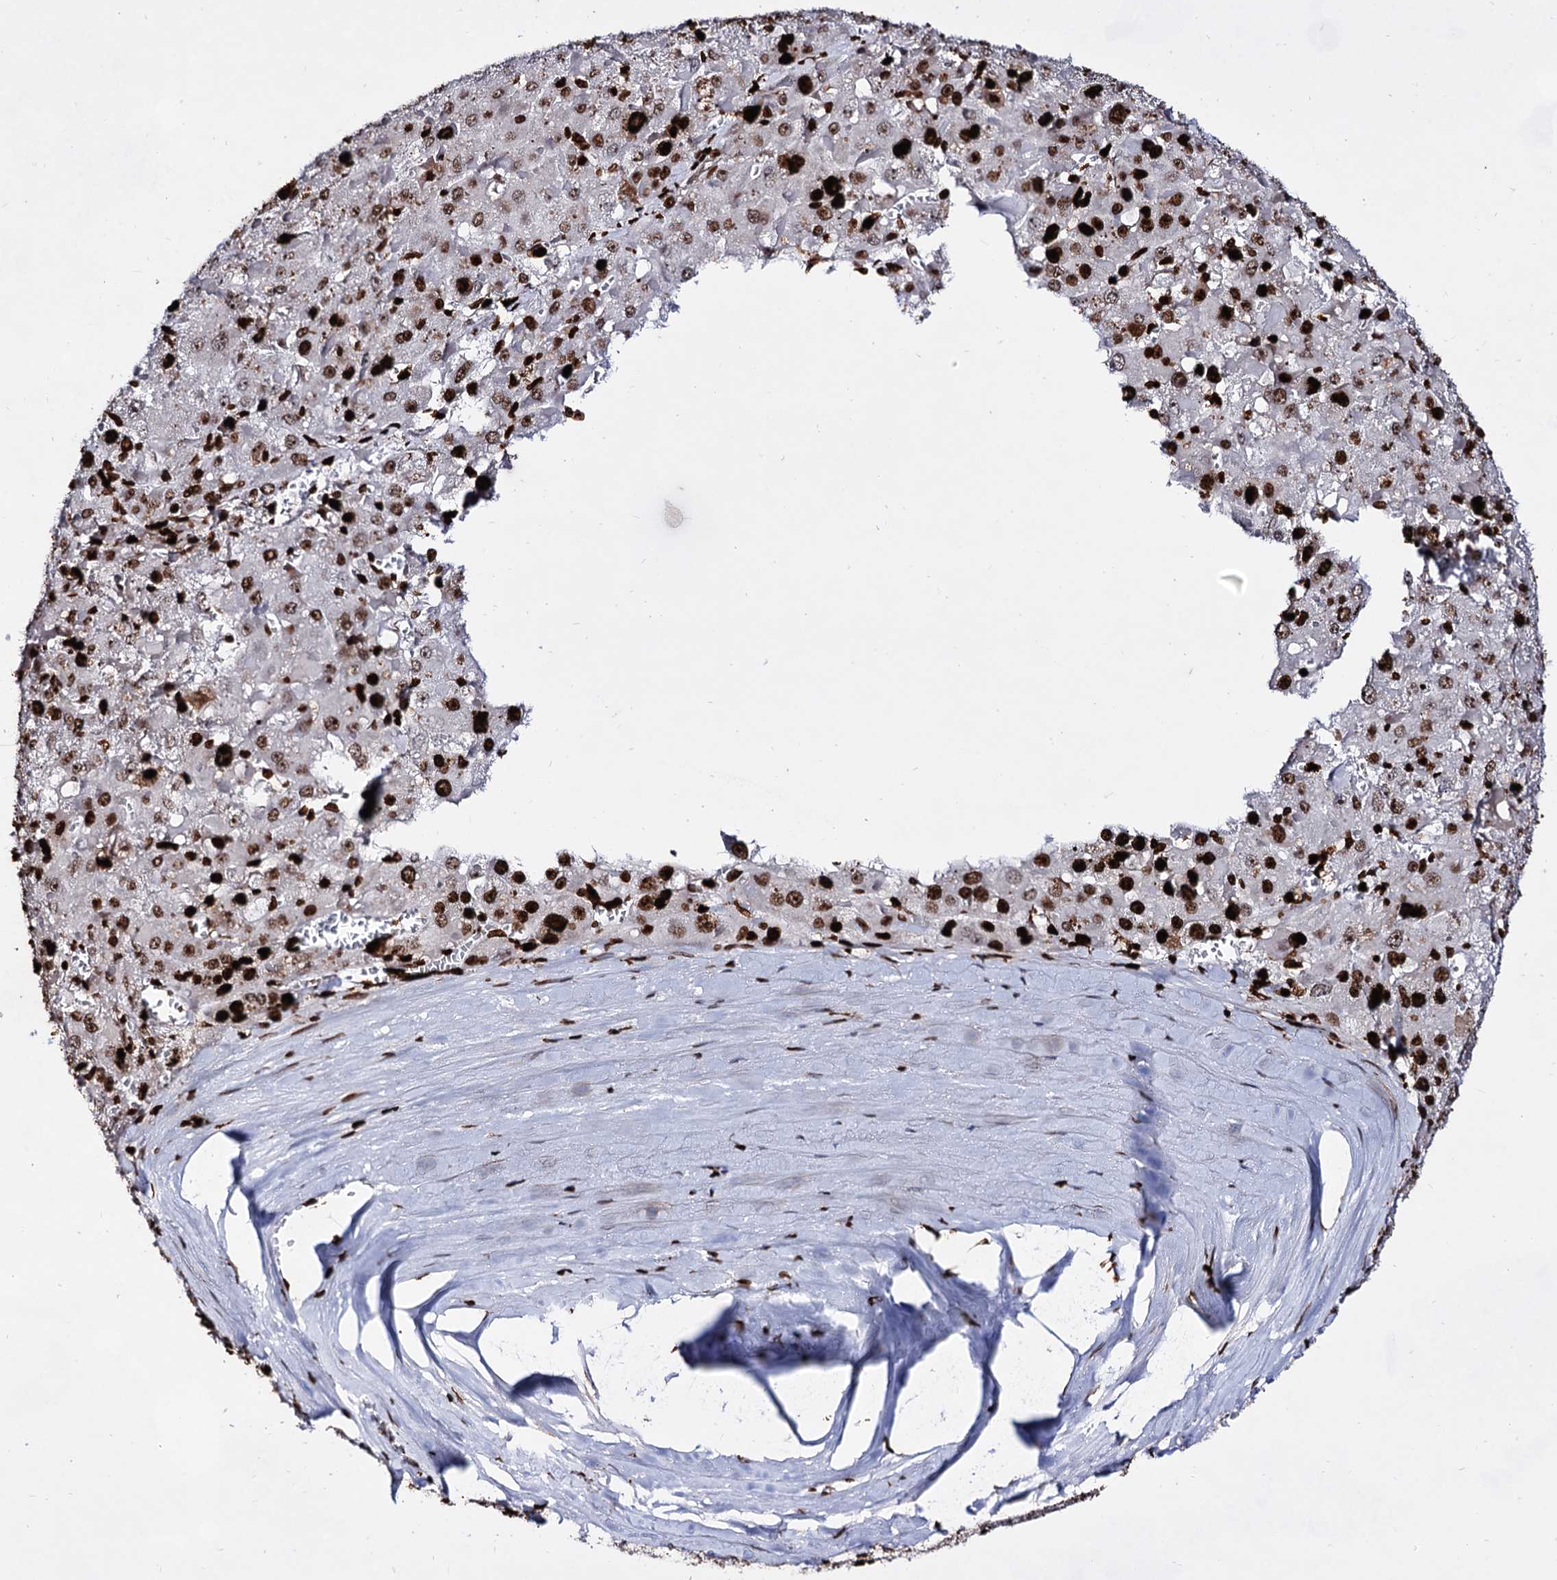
{"staining": {"intensity": "strong", "quantity": ">75%", "location": "nuclear"}, "tissue": "liver cancer", "cell_type": "Tumor cells", "image_type": "cancer", "snomed": [{"axis": "morphology", "description": "Carcinoma, Hepatocellular, NOS"}, {"axis": "topography", "description": "Liver"}], "caption": "Immunohistochemistry (IHC) (DAB (3,3'-diaminobenzidine)) staining of liver cancer exhibits strong nuclear protein positivity in about >75% of tumor cells.", "gene": "HMGB2", "patient": {"sex": "female", "age": 73}}